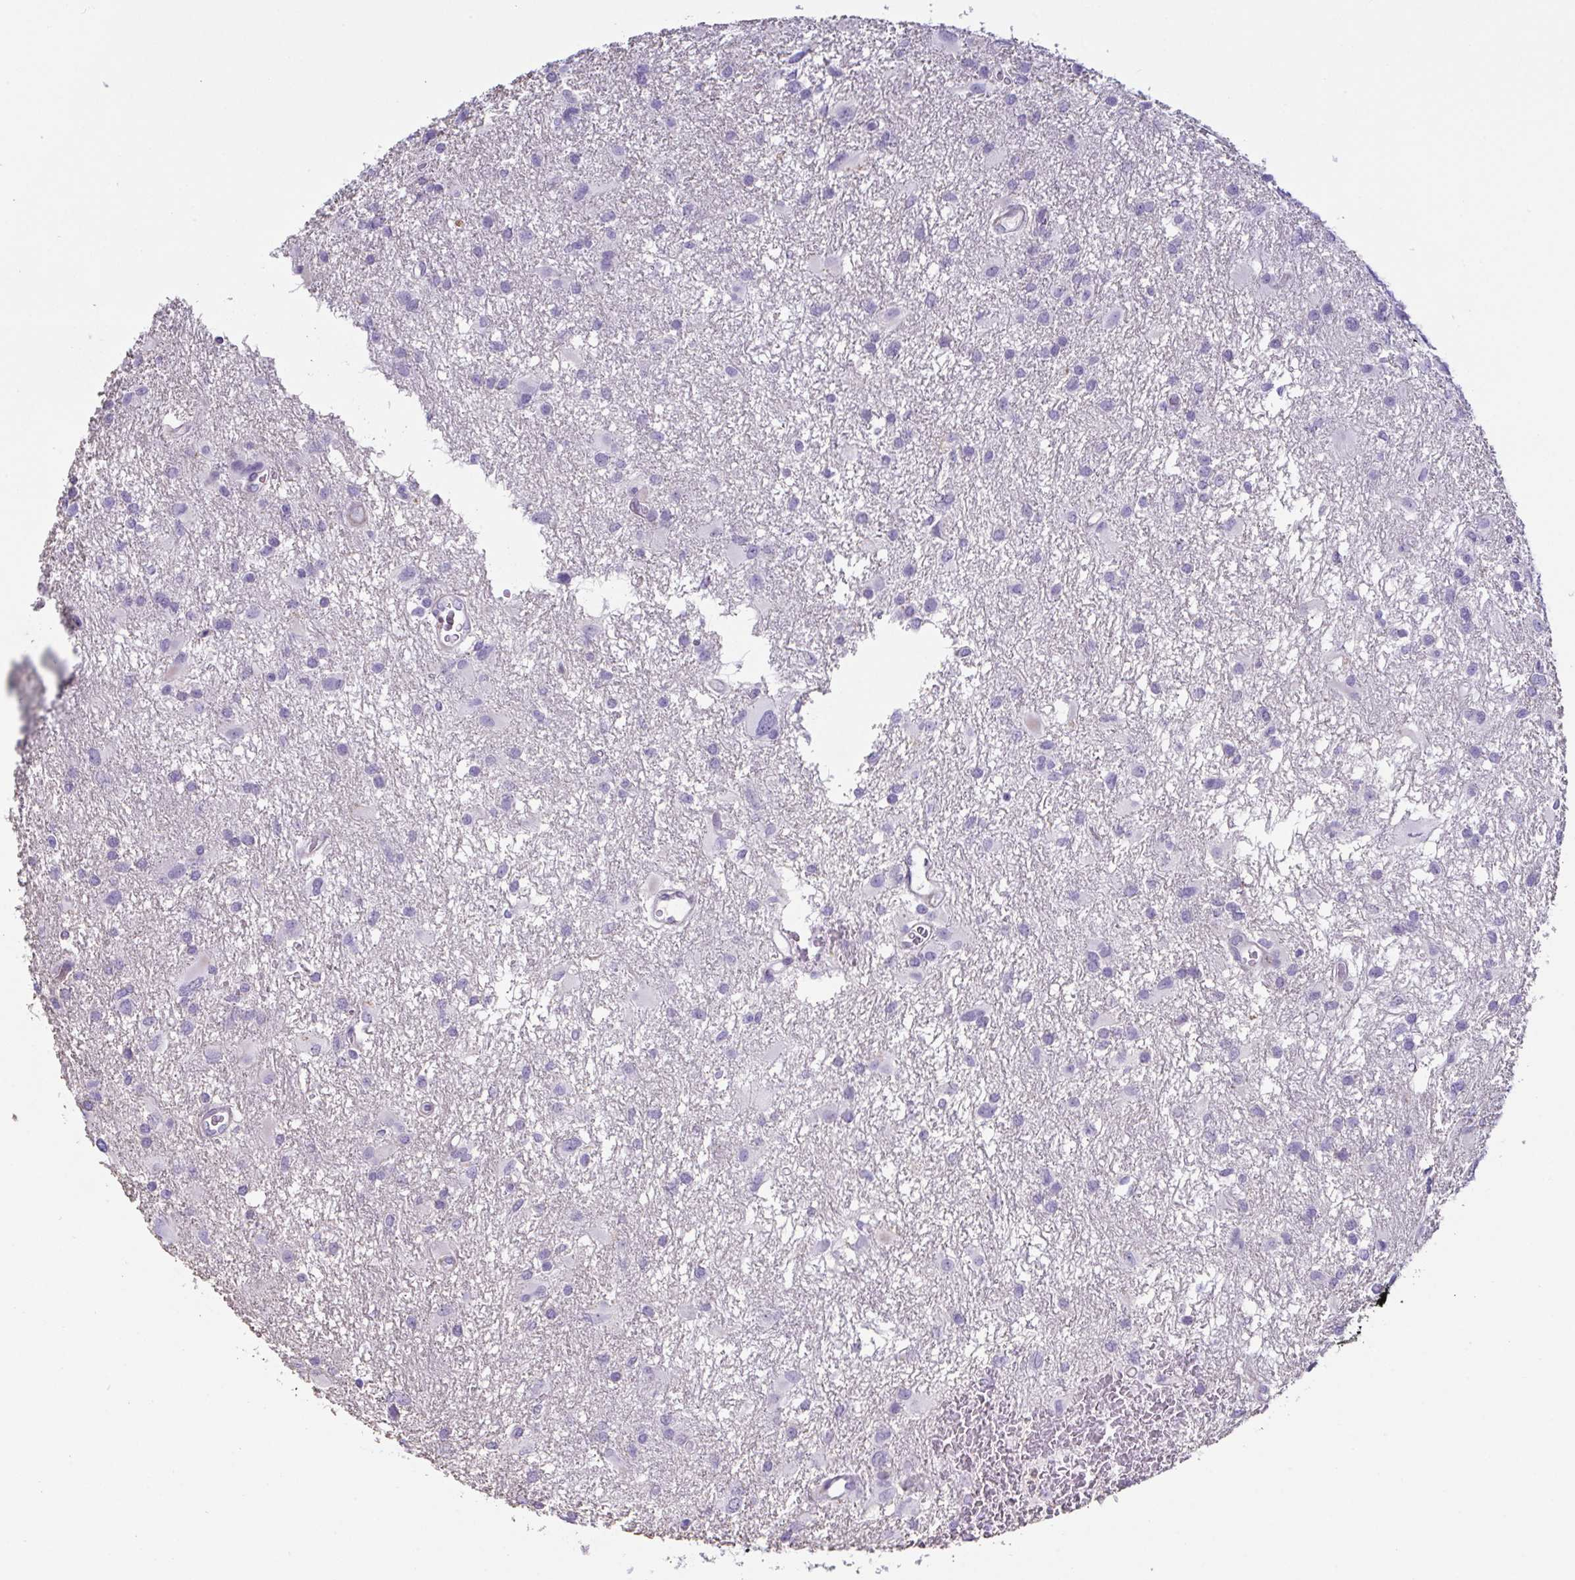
{"staining": {"intensity": "negative", "quantity": "none", "location": "none"}, "tissue": "glioma", "cell_type": "Tumor cells", "image_type": "cancer", "snomed": [{"axis": "morphology", "description": "Glioma, malignant, High grade"}, {"axis": "topography", "description": "Brain"}], "caption": "A photomicrograph of human glioma is negative for staining in tumor cells.", "gene": "OR5P3", "patient": {"sex": "male", "age": 53}}